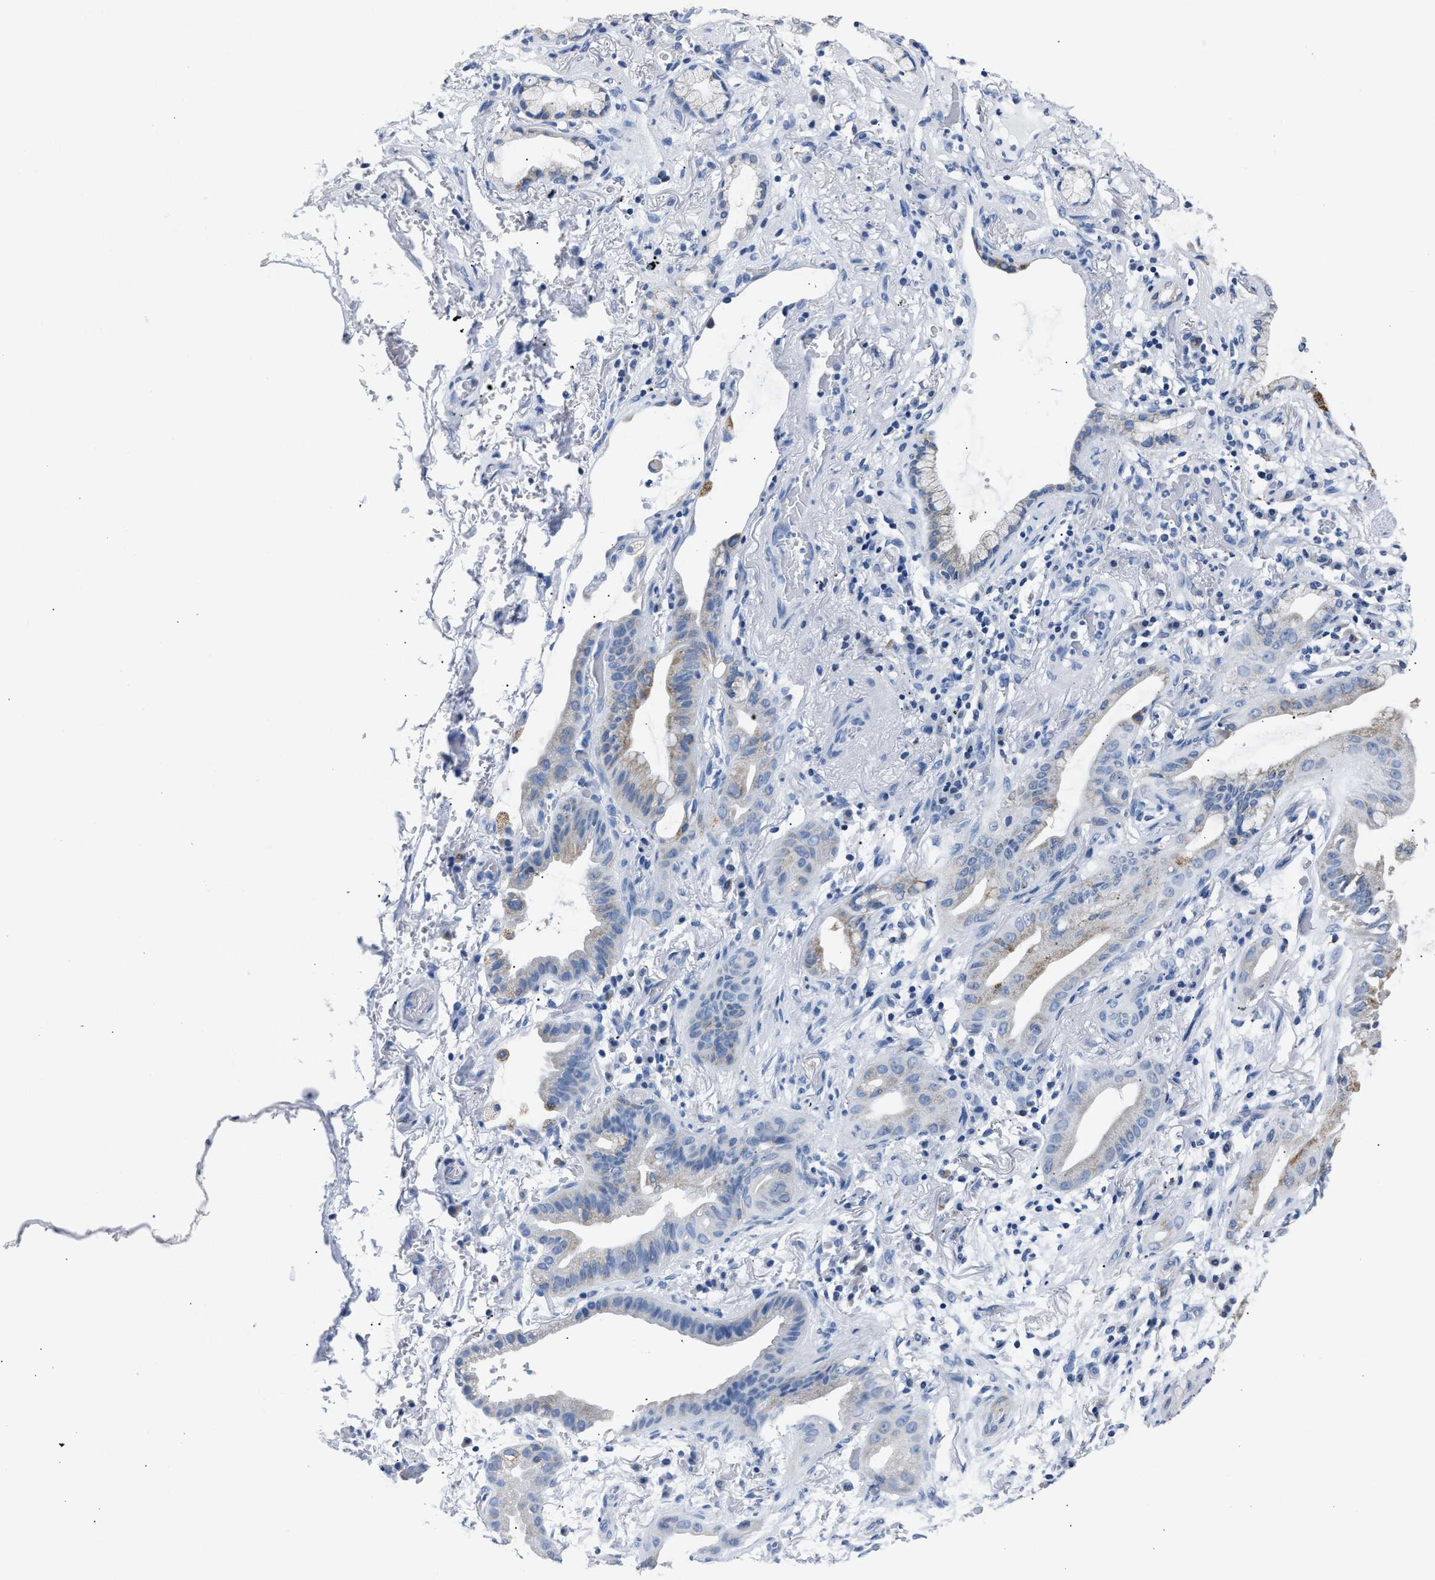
{"staining": {"intensity": "weak", "quantity": "<25%", "location": "cytoplasmic/membranous"}, "tissue": "lung cancer", "cell_type": "Tumor cells", "image_type": "cancer", "snomed": [{"axis": "morphology", "description": "Normal tissue, NOS"}, {"axis": "morphology", "description": "Adenocarcinoma, NOS"}, {"axis": "topography", "description": "Bronchus"}, {"axis": "topography", "description": "Lung"}], "caption": "A histopathology image of adenocarcinoma (lung) stained for a protein displays no brown staining in tumor cells. (Brightfield microscopy of DAB immunohistochemistry (IHC) at high magnification).", "gene": "AMACR", "patient": {"sex": "female", "age": 70}}